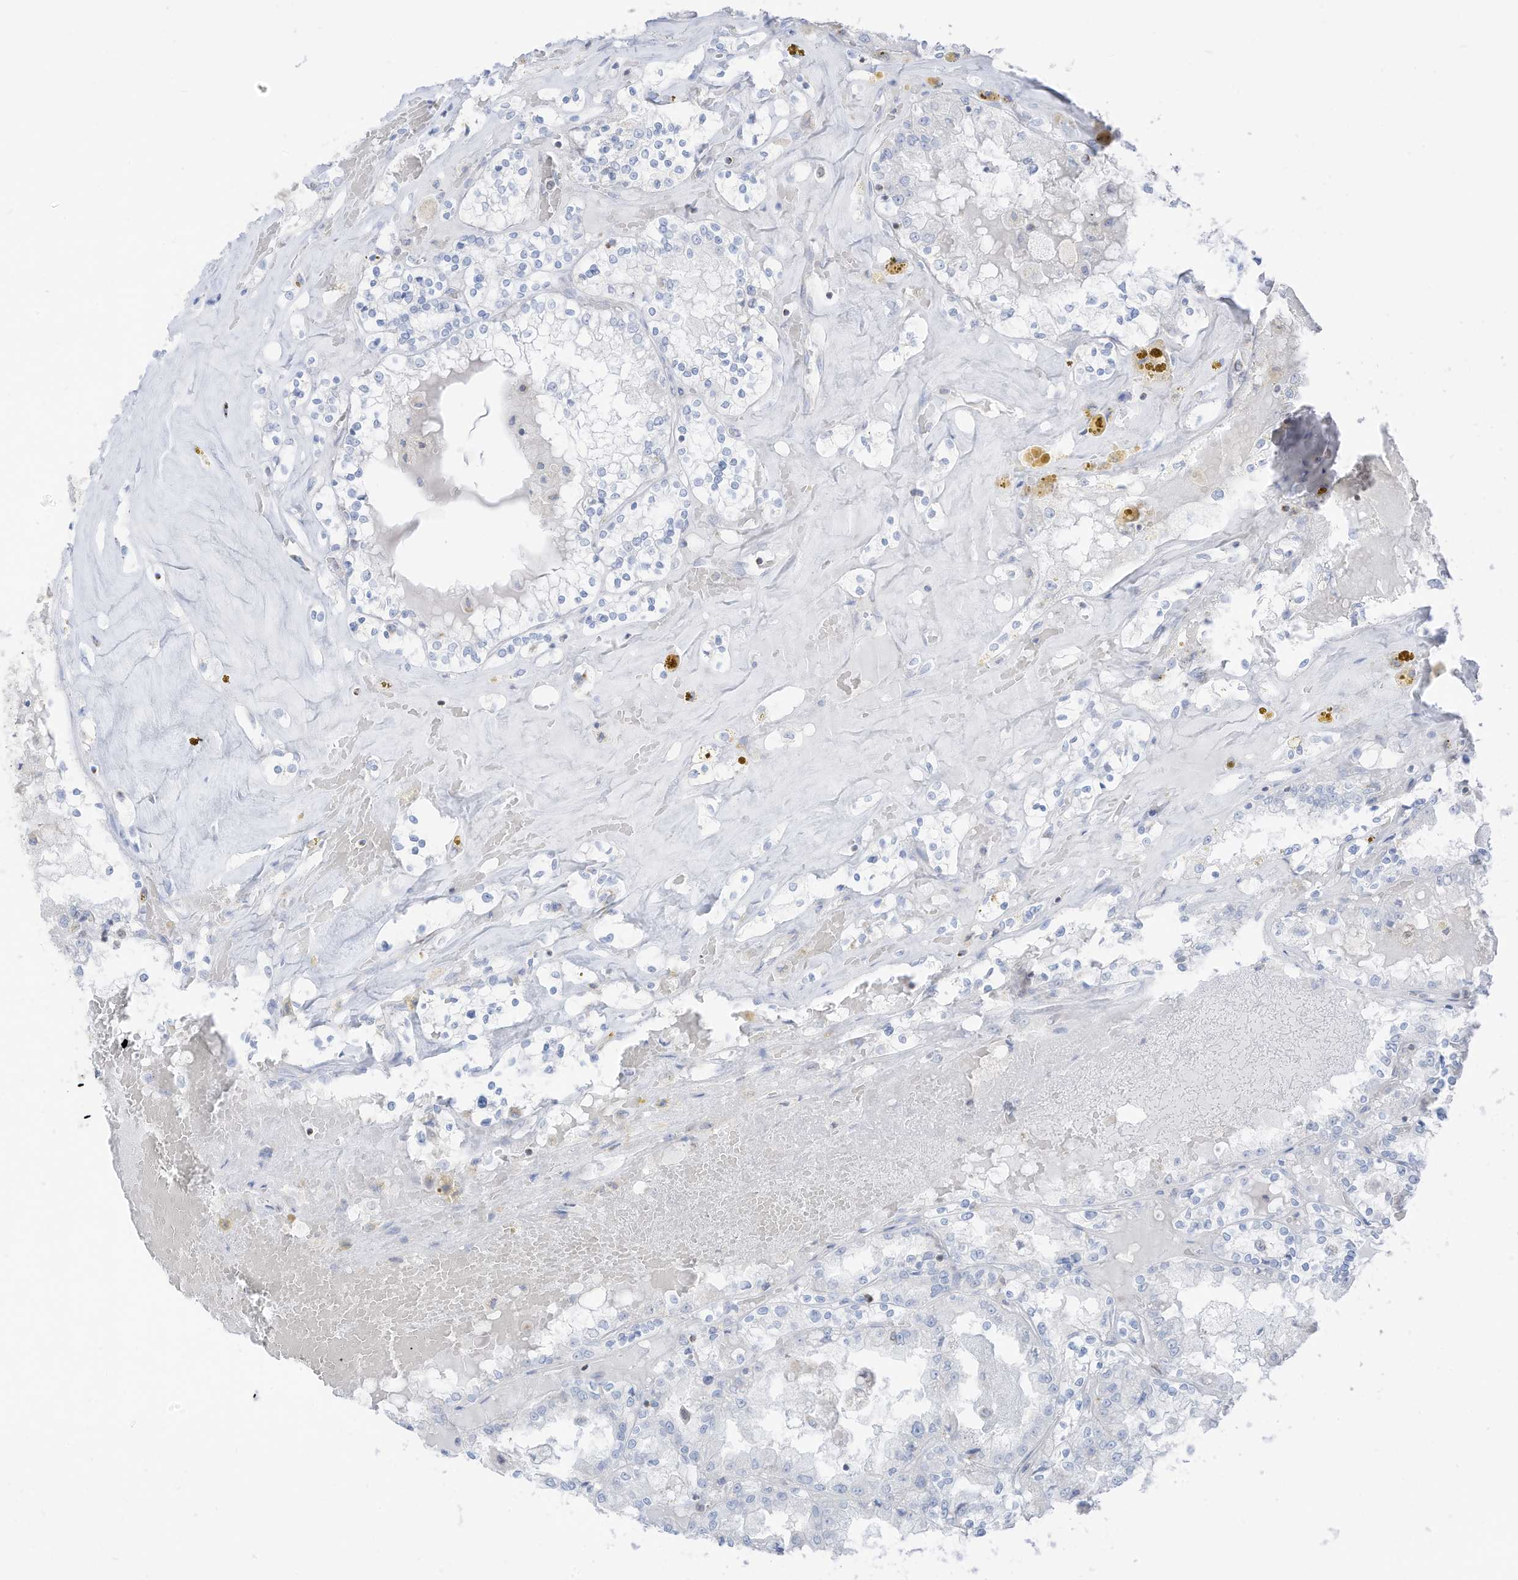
{"staining": {"intensity": "negative", "quantity": "none", "location": "none"}, "tissue": "renal cancer", "cell_type": "Tumor cells", "image_type": "cancer", "snomed": [{"axis": "morphology", "description": "Adenocarcinoma, NOS"}, {"axis": "topography", "description": "Kidney"}], "caption": "Human adenocarcinoma (renal) stained for a protein using IHC displays no expression in tumor cells.", "gene": "ETHE1", "patient": {"sex": "female", "age": 56}}